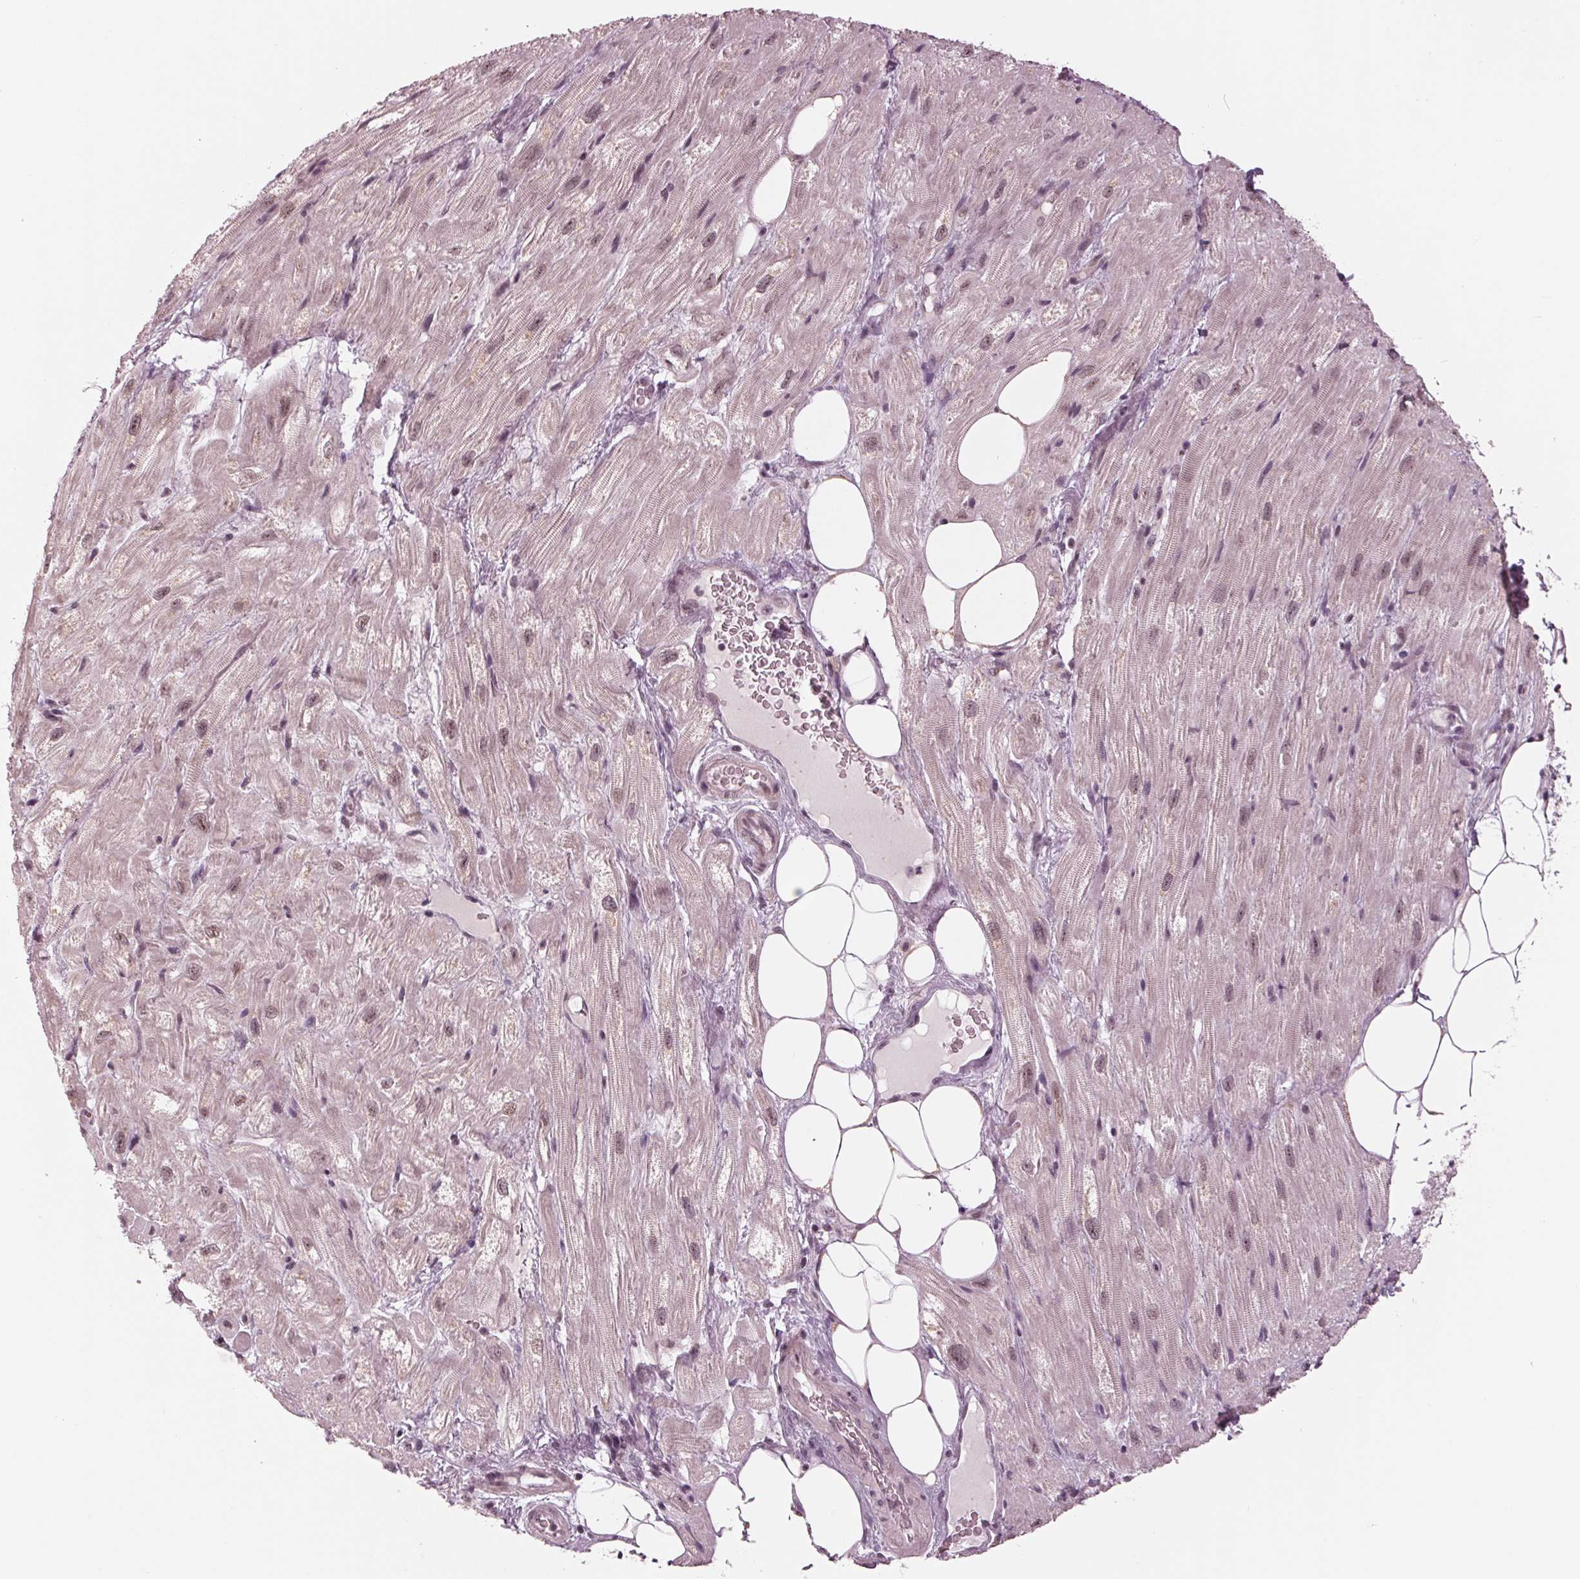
{"staining": {"intensity": "weak", "quantity": "25%-75%", "location": "nuclear"}, "tissue": "heart muscle", "cell_type": "Cardiomyocytes", "image_type": "normal", "snomed": [{"axis": "morphology", "description": "Normal tissue, NOS"}, {"axis": "topography", "description": "Heart"}], "caption": "Weak nuclear staining is present in approximately 25%-75% of cardiomyocytes in unremarkable heart muscle.", "gene": "SLX4", "patient": {"sex": "female", "age": 69}}